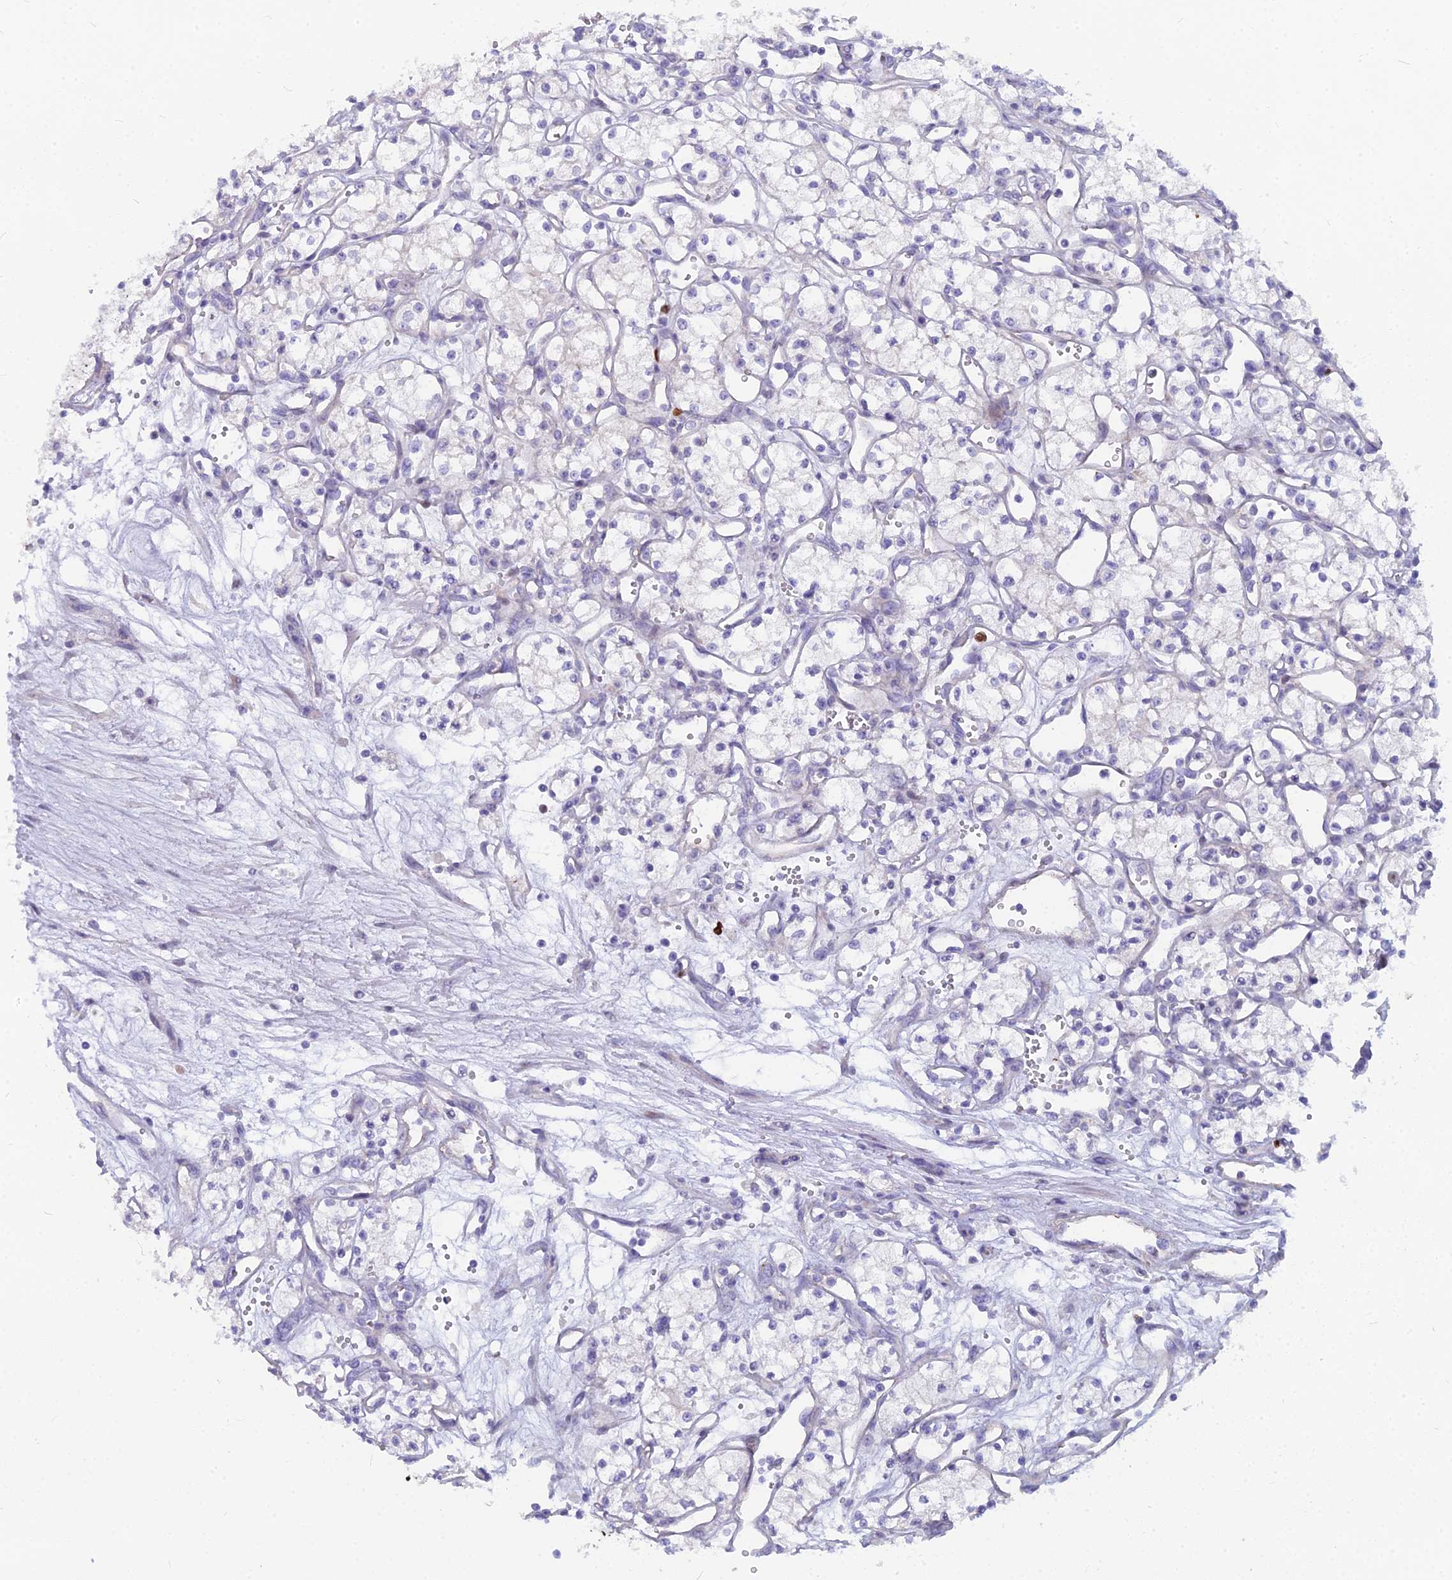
{"staining": {"intensity": "negative", "quantity": "none", "location": "none"}, "tissue": "renal cancer", "cell_type": "Tumor cells", "image_type": "cancer", "snomed": [{"axis": "morphology", "description": "Adenocarcinoma, NOS"}, {"axis": "topography", "description": "Kidney"}], "caption": "Immunohistochemistry (IHC) histopathology image of neoplastic tissue: renal cancer (adenocarcinoma) stained with DAB (3,3'-diaminobenzidine) reveals no significant protein expression in tumor cells.", "gene": "NUSAP1", "patient": {"sex": "male", "age": 59}}